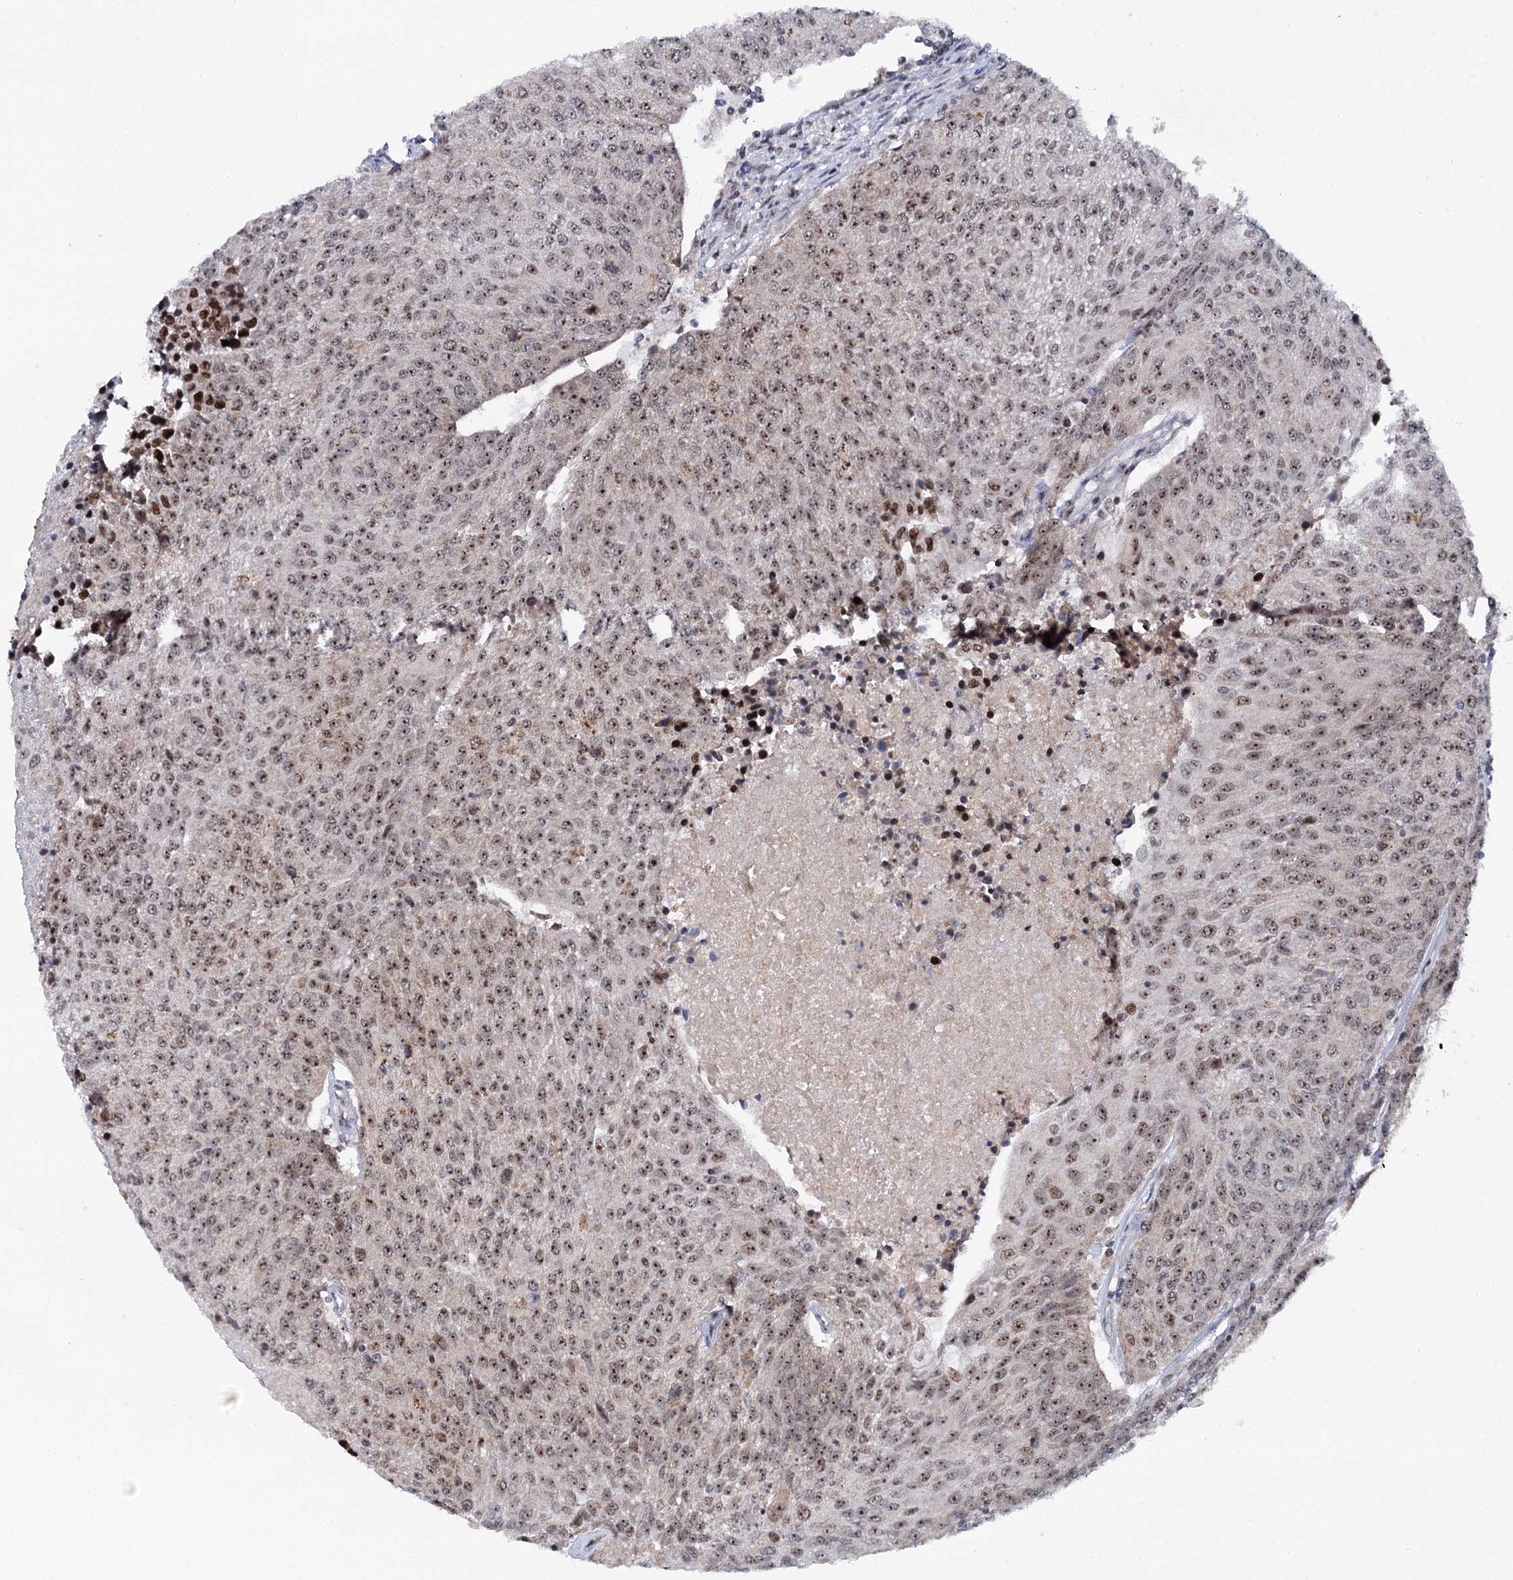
{"staining": {"intensity": "moderate", "quantity": ">75%", "location": "nuclear"}, "tissue": "urothelial cancer", "cell_type": "Tumor cells", "image_type": "cancer", "snomed": [{"axis": "morphology", "description": "Urothelial carcinoma, High grade"}, {"axis": "topography", "description": "Urinary bladder"}], "caption": "This histopathology image exhibits immunohistochemistry staining of high-grade urothelial carcinoma, with medium moderate nuclear staining in about >75% of tumor cells.", "gene": "BUD13", "patient": {"sex": "female", "age": 85}}